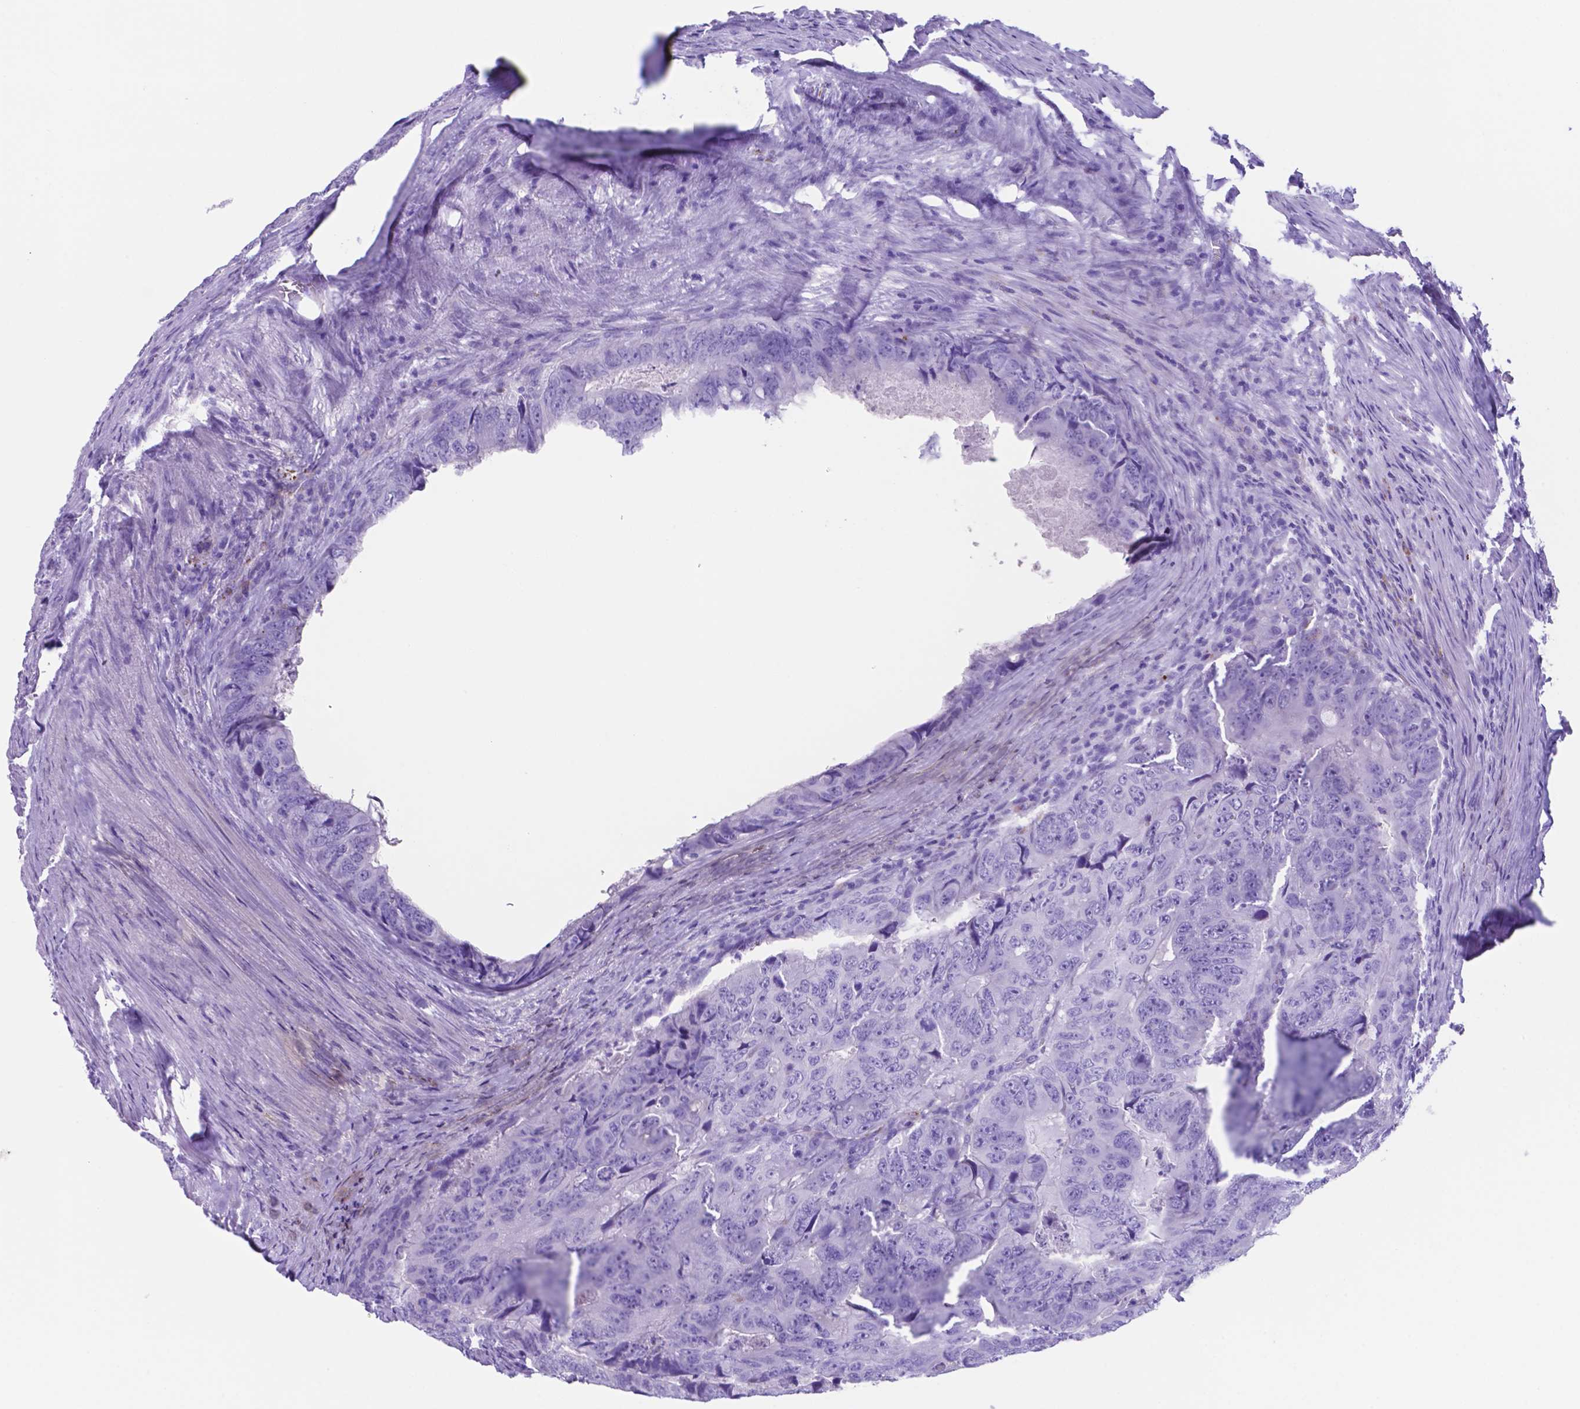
{"staining": {"intensity": "negative", "quantity": "none", "location": "none"}, "tissue": "colorectal cancer", "cell_type": "Tumor cells", "image_type": "cancer", "snomed": [{"axis": "morphology", "description": "Adenocarcinoma, NOS"}, {"axis": "topography", "description": "Colon"}], "caption": "Immunohistochemical staining of human adenocarcinoma (colorectal) demonstrates no significant staining in tumor cells. (DAB IHC, high magnification).", "gene": "DNAAF8", "patient": {"sex": "male", "age": 79}}